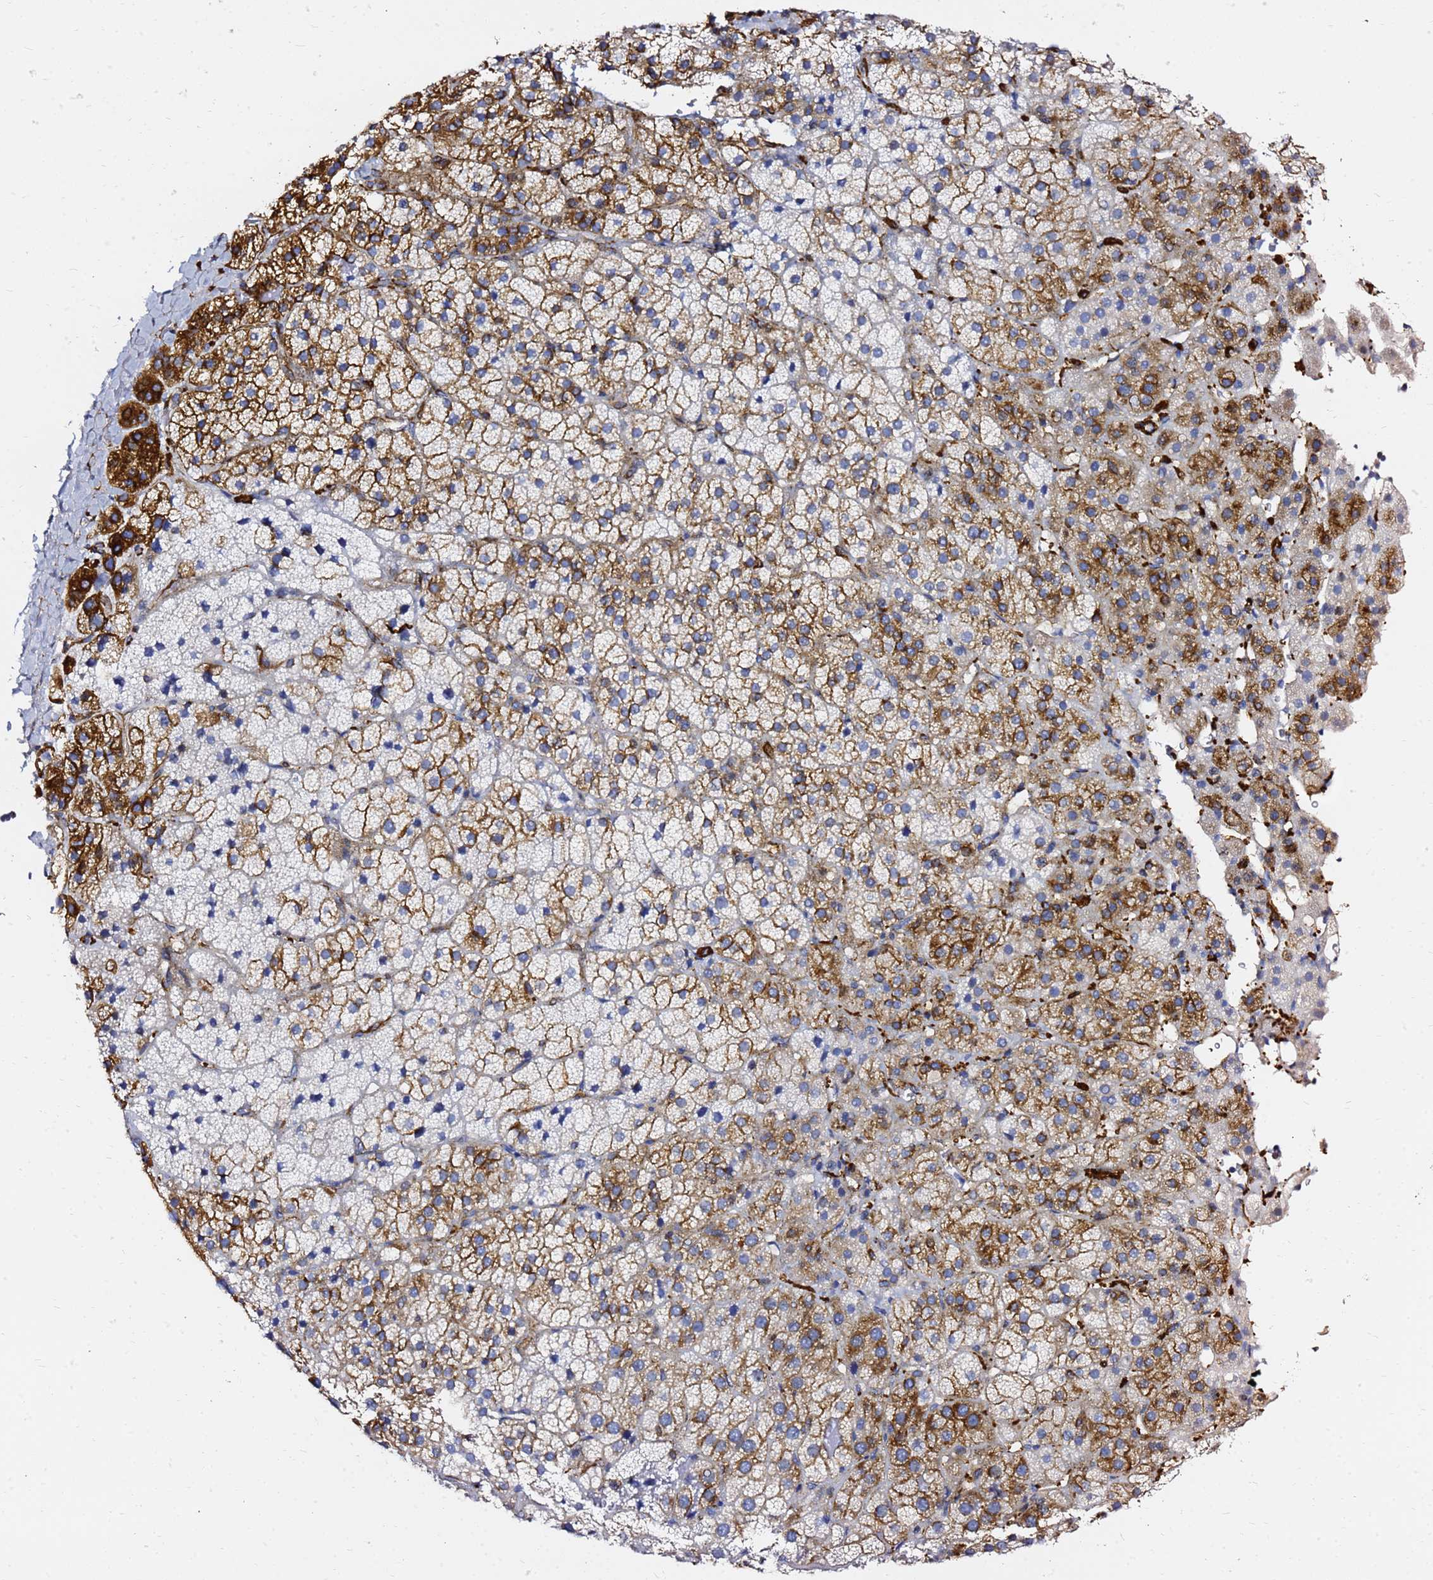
{"staining": {"intensity": "strong", "quantity": "25%-75%", "location": "cytoplasmic/membranous"}, "tissue": "adrenal gland", "cell_type": "Glandular cells", "image_type": "normal", "snomed": [{"axis": "morphology", "description": "Normal tissue, NOS"}, {"axis": "topography", "description": "Adrenal gland"}], "caption": "Human adrenal gland stained with a brown dye reveals strong cytoplasmic/membranous positive positivity in approximately 25%-75% of glandular cells.", "gene": "TUBA8", "patient": {"sex": "female", "age": 70}}